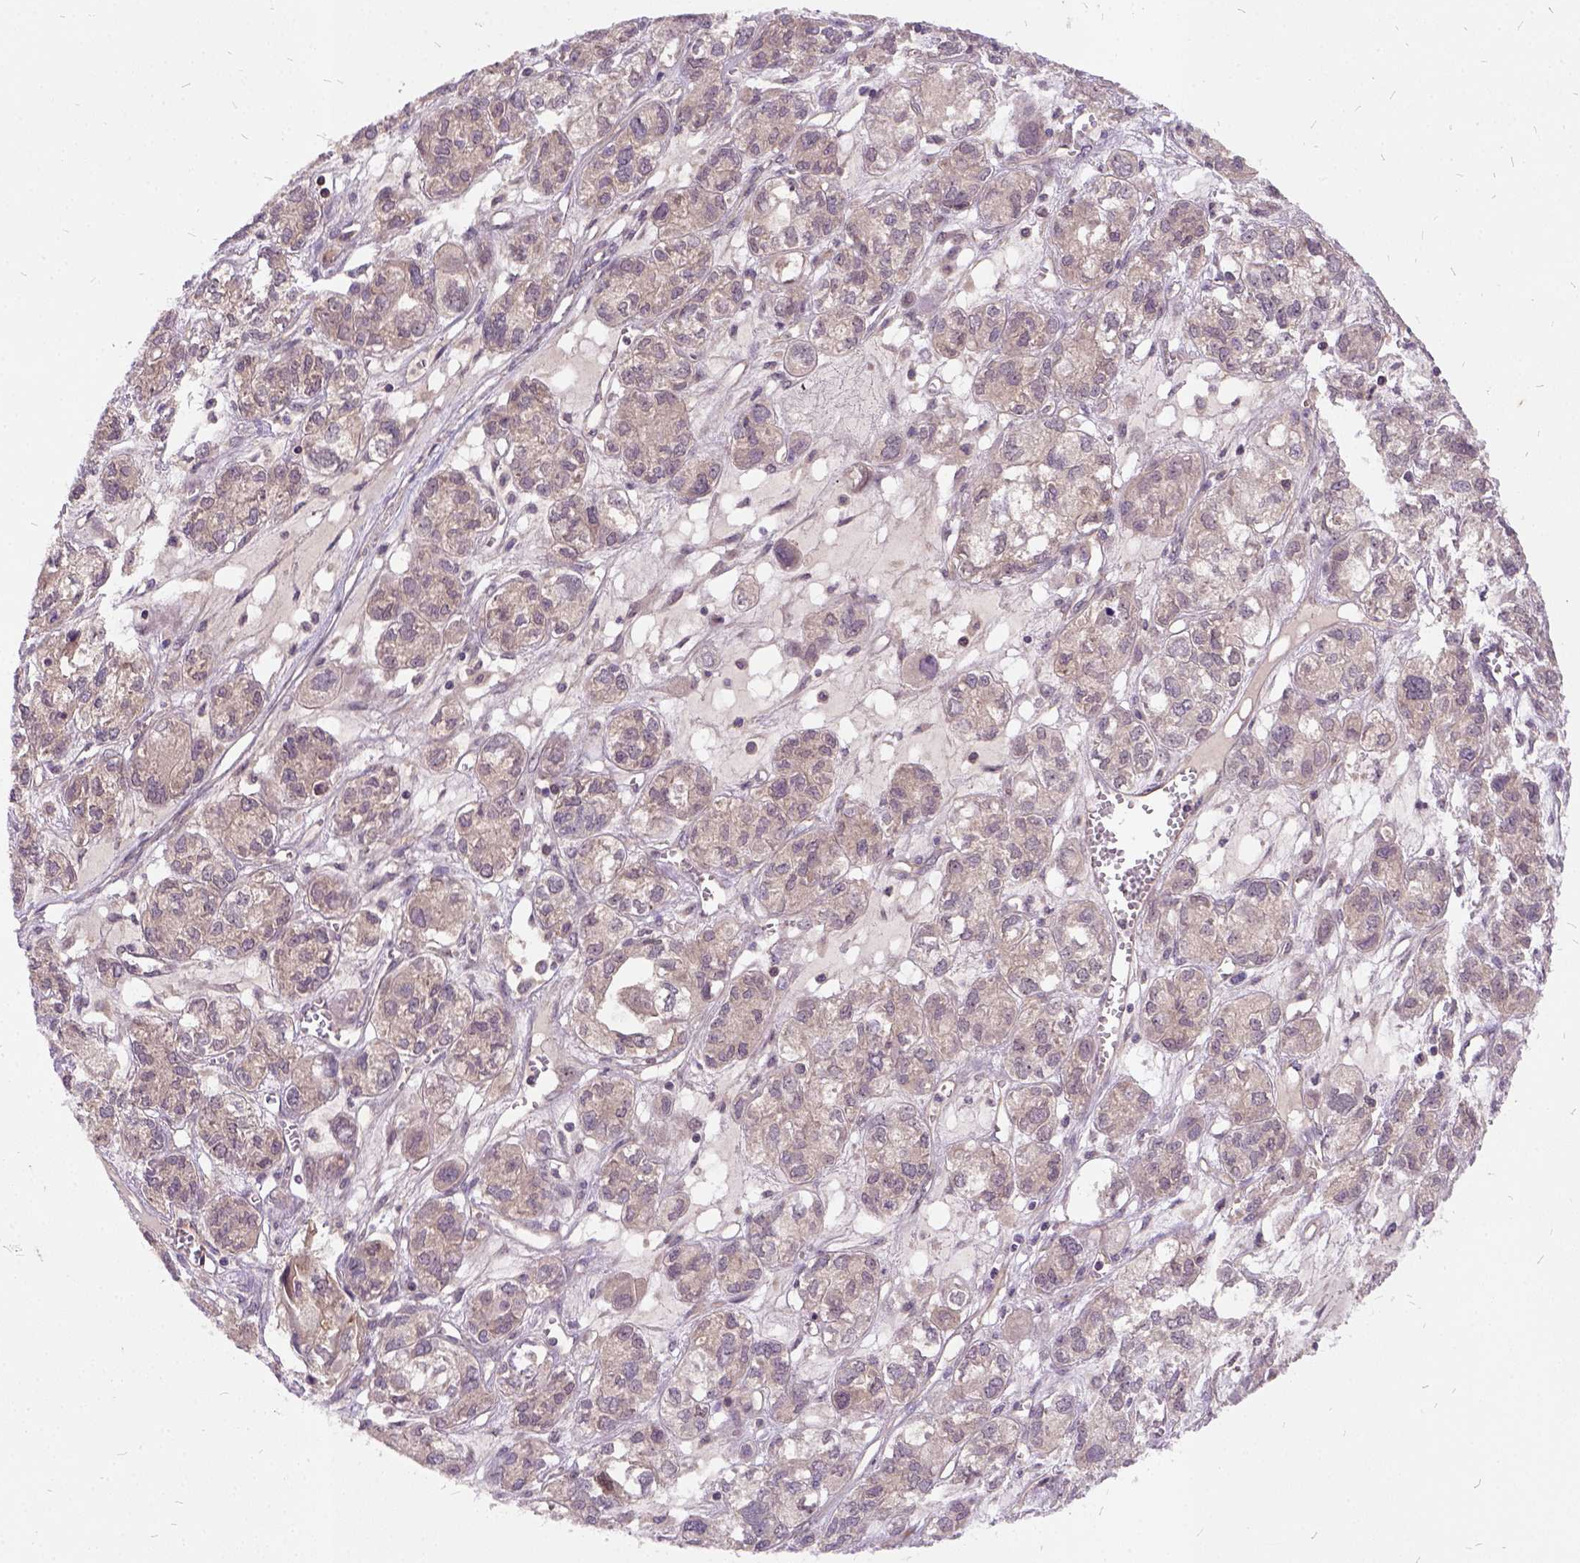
{"staining": {"intensity": "negative", "quantity": "none", "location": "none"}, "tissue": "ovarian cancer", "cell_type": "Tumor cells", "image_type": "cancer", "snomed": [{"axis": "morphology", "description": "Carcinoma, endometroid"}, {"axis": "topography", "description": "Ovary"}], "caption": "Histopathology image shows no significant protein positivity in tumor cells of ovarian endometroid carcinoma.", "gene": "ILRUN", "patient": {"sex": "female", "age": 64}}